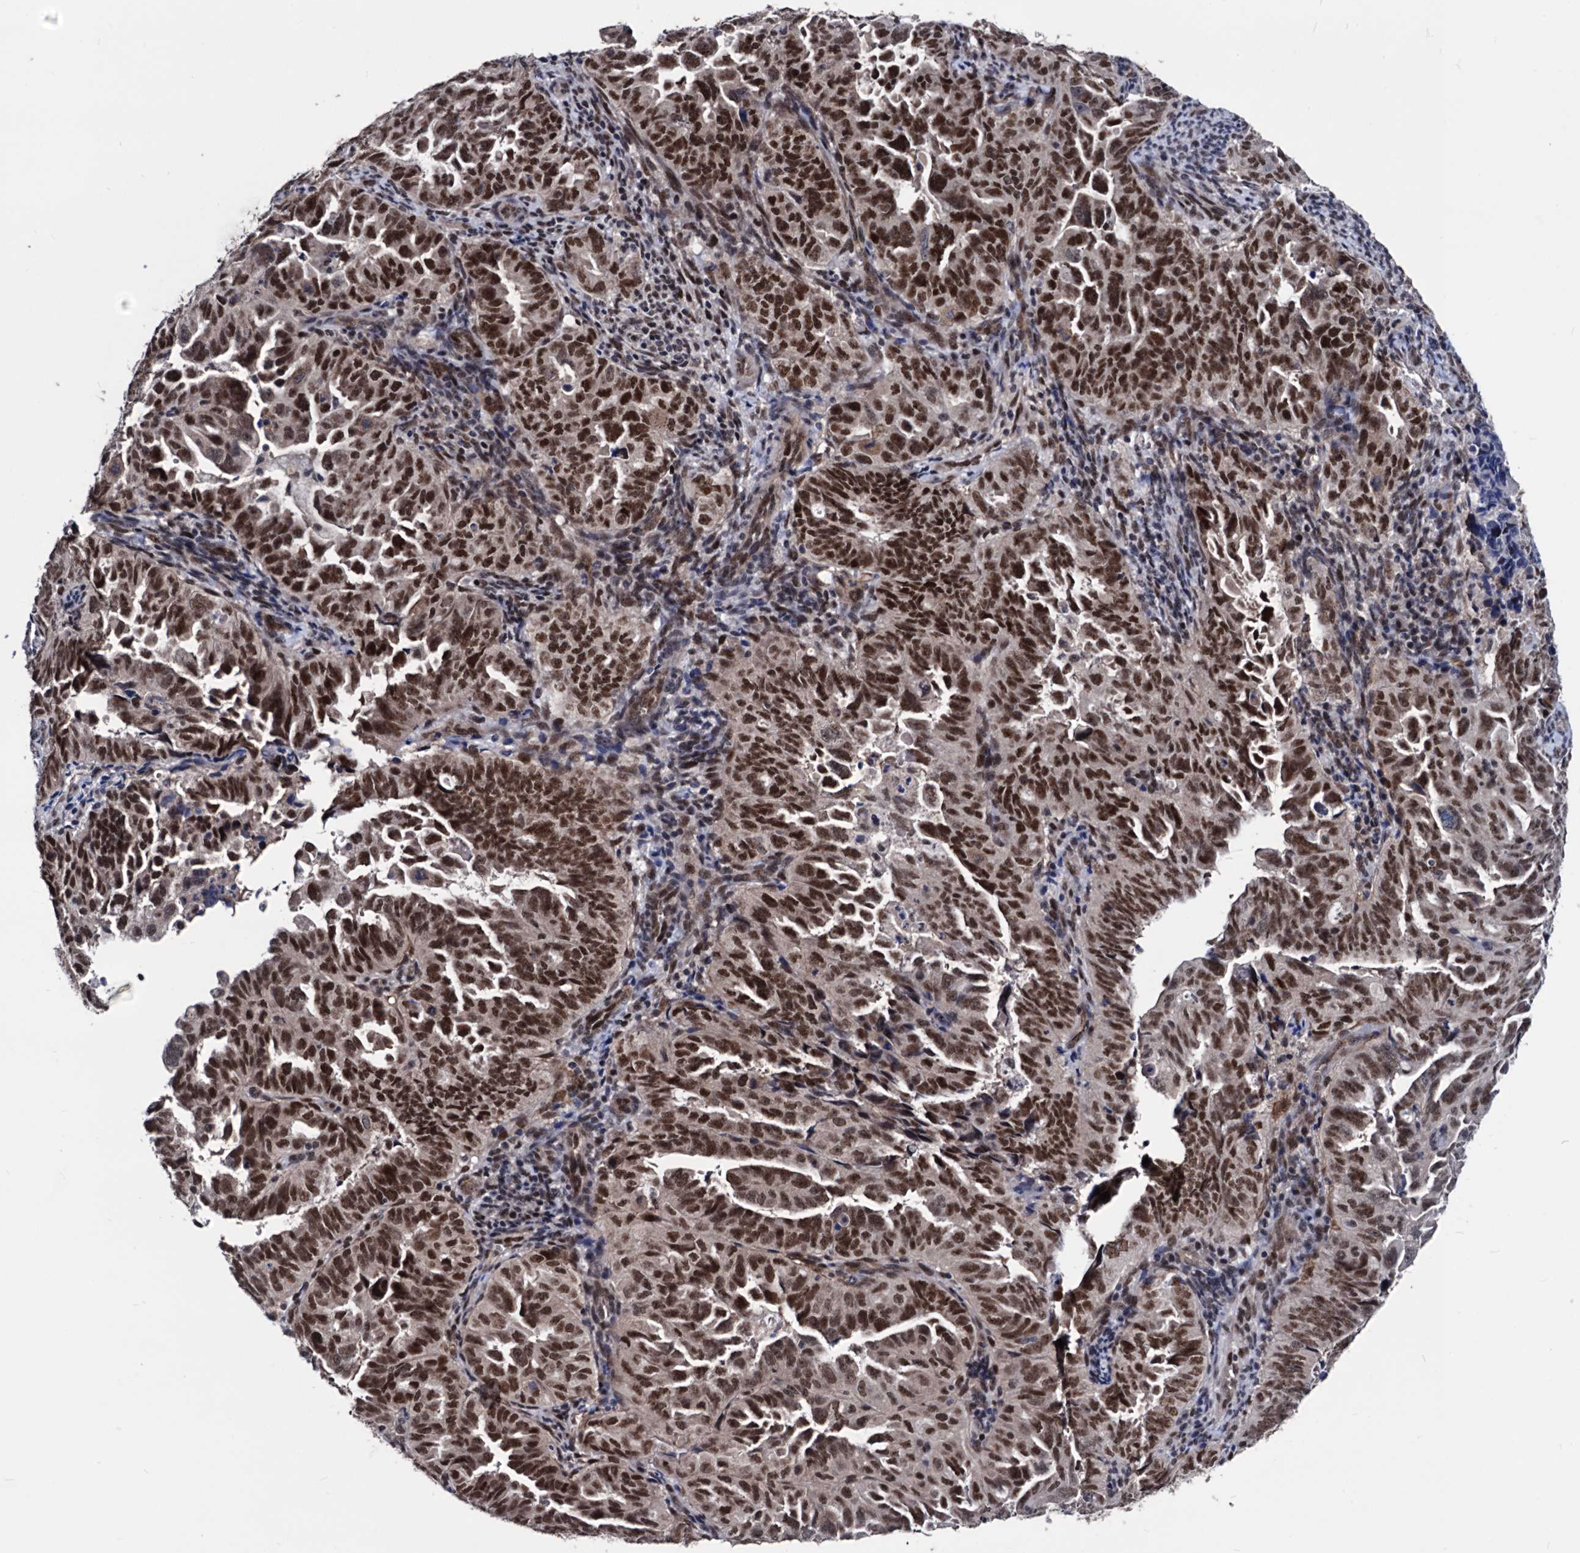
{"staining": {"intensity": "strong", "quantity": ">75%", "location": "nuclear"}, "tissue": "endometrial cancer", "cell_type": "Tumor cells", "image_type": "cancer", "snomed": [{"axis": "morphology", "description": "Adenocarcinoma, NOS"}, {"axis": "topography", "description": "Endometrium"}], "caption": "Endometrial cancer stained with immunohistochemistry (IHC) exhibits strong nuclear expression in about >75% of tumor cells.", "gene": "GALNT11", "patient": {"sex": "female", "age": 65}}